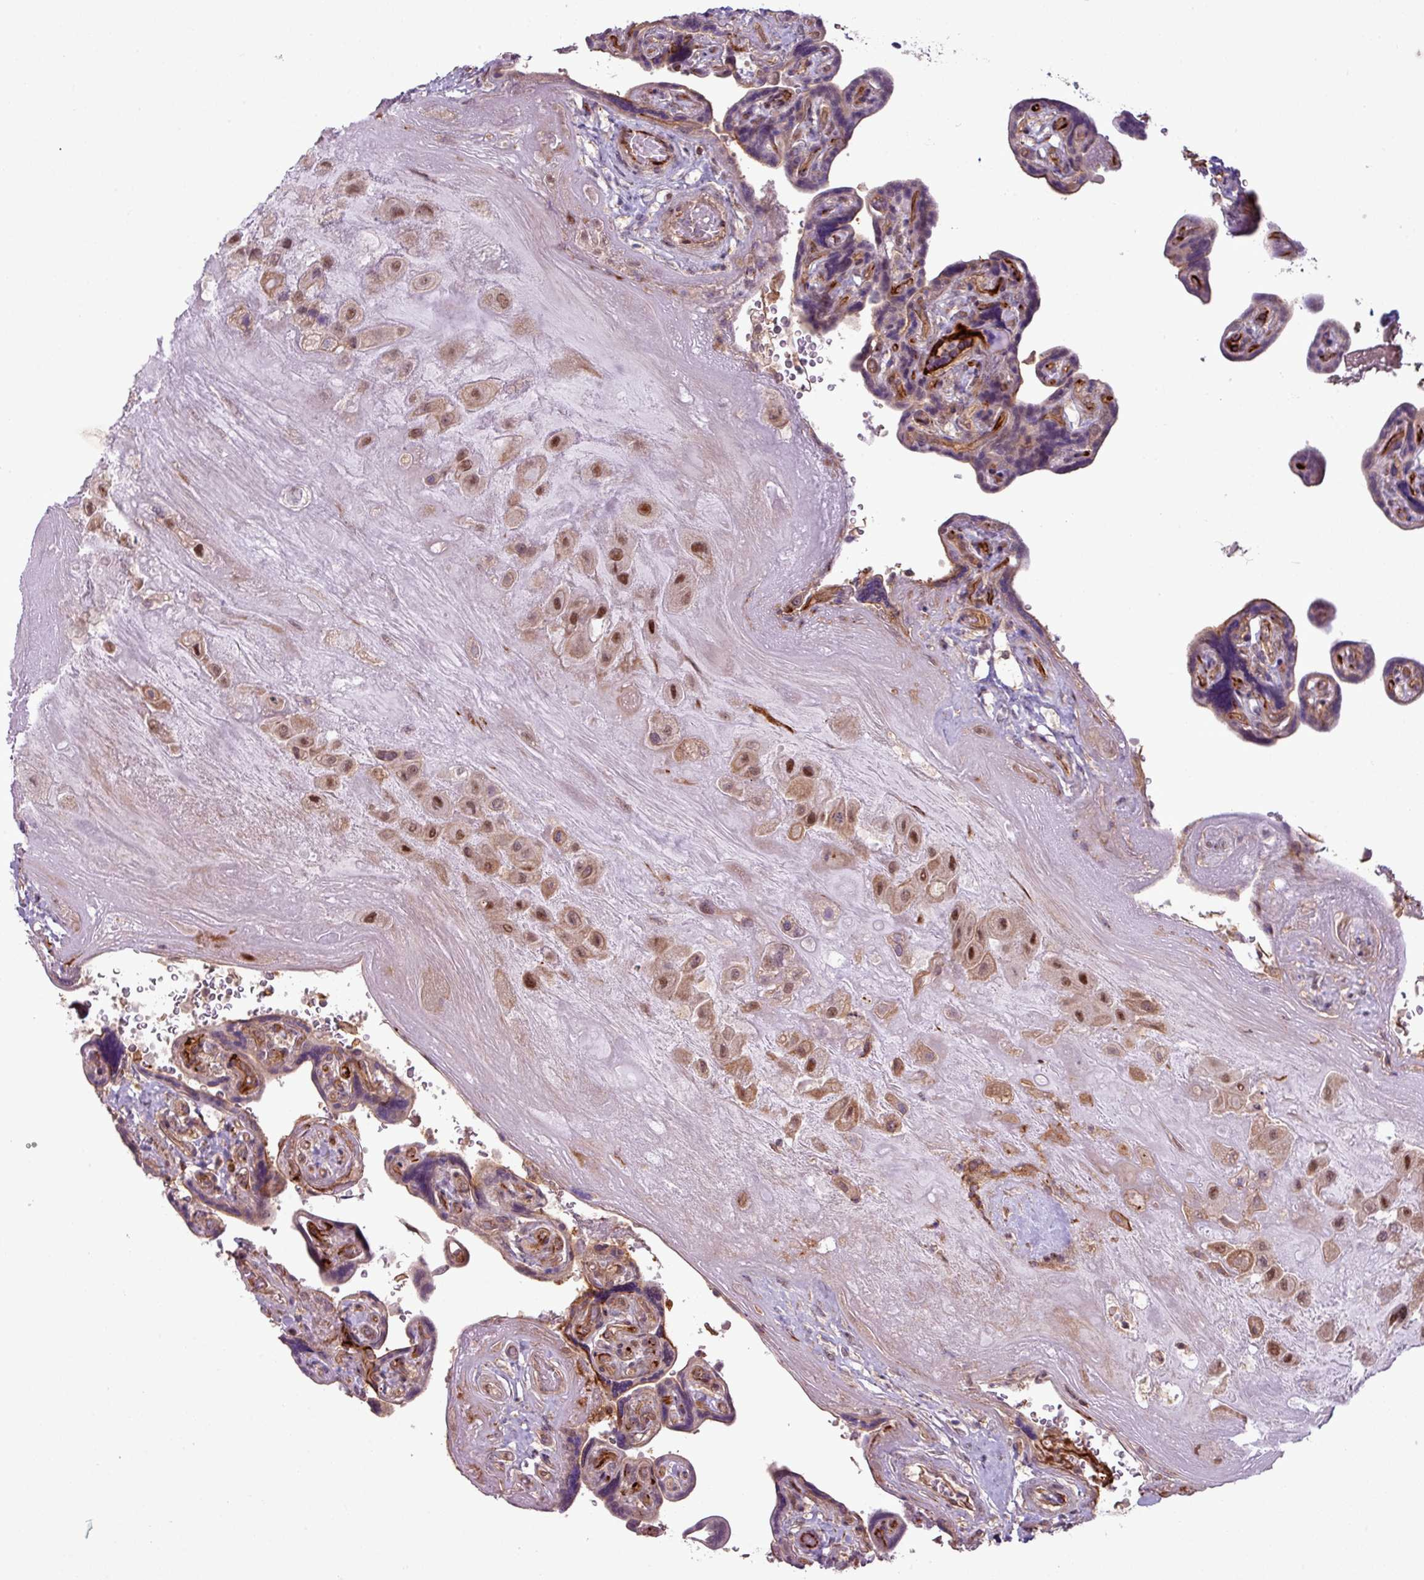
{"staining": {"intensity": "moderate", "quantity": ">75%", "location": "cytoplasmic/membranous,nuclear"}, "tissue": "placenta", "cell_type": "Decidual cells", "image_type": "normal", "snomed": [{"axis": "morphology", "description": "Normal tissue, NOS"}, {"axis": "topography", "description": "Placenta"}], "caption": "This image demonstrates immunohistochemistry (IHC) staining of benign placenta, with medium moderate cytoplasmic/membranous,nuclear expression in about >75% of decidual cells.", "gene": "ZC2HC1C", "patient": {"sex": "female", "age": 32}}